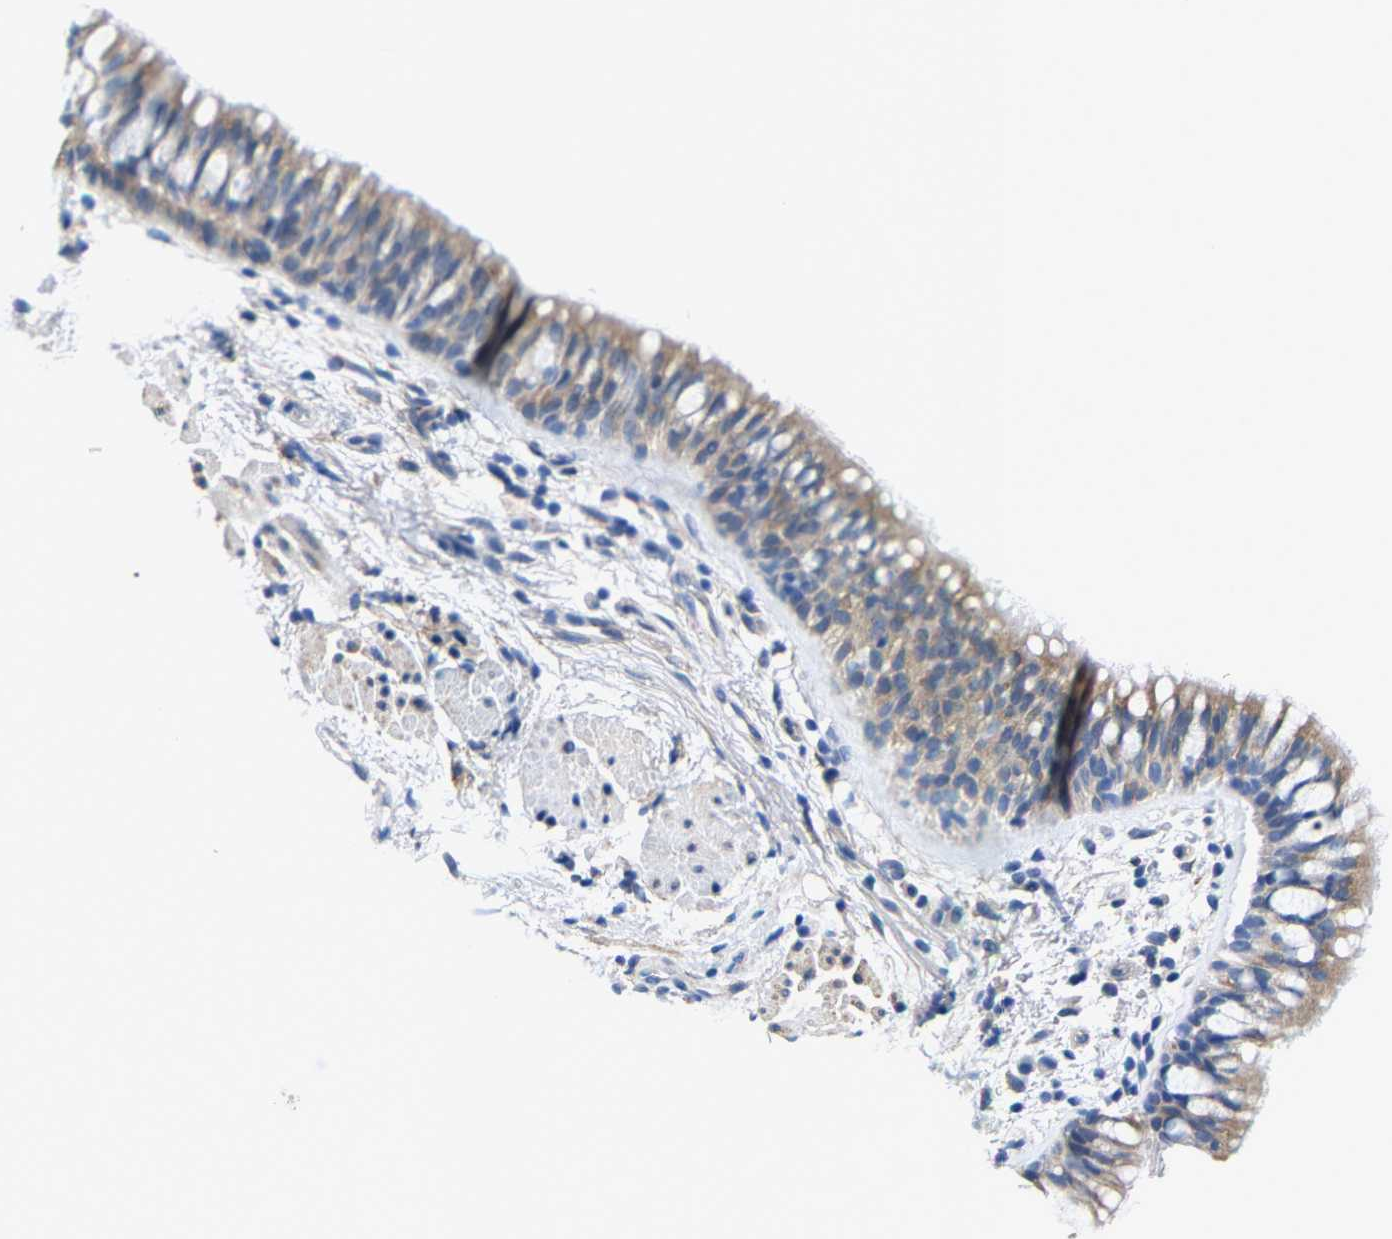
{"staining": {"intensity": "weak", "quantity": "<25%", "location": "cytoplasmic/membranous"}, "tissue": "bronchus", "cell_type": "Respiratory epithelial cells", "image_type": "normal", "snomed": [{"axis": "morphology", "description": "Normal tissue, NOS"}, {"axis": "topography", "description": "Cartilage tissue"}, {"axis": "topography", "description": "Bronchus"}], "caption": "A high-resolution photomicrograph shows immunohistochemistry (IHC) staining of benign bronchus, which displays no significant expression in respiratory epithelial cells. (DAB (3,3'-diaminobenzidine) immunohistochemistry with hematoxylin counter stain).", "gene": "DSCAM", "patient": {"sex": "female", "age": 53}}